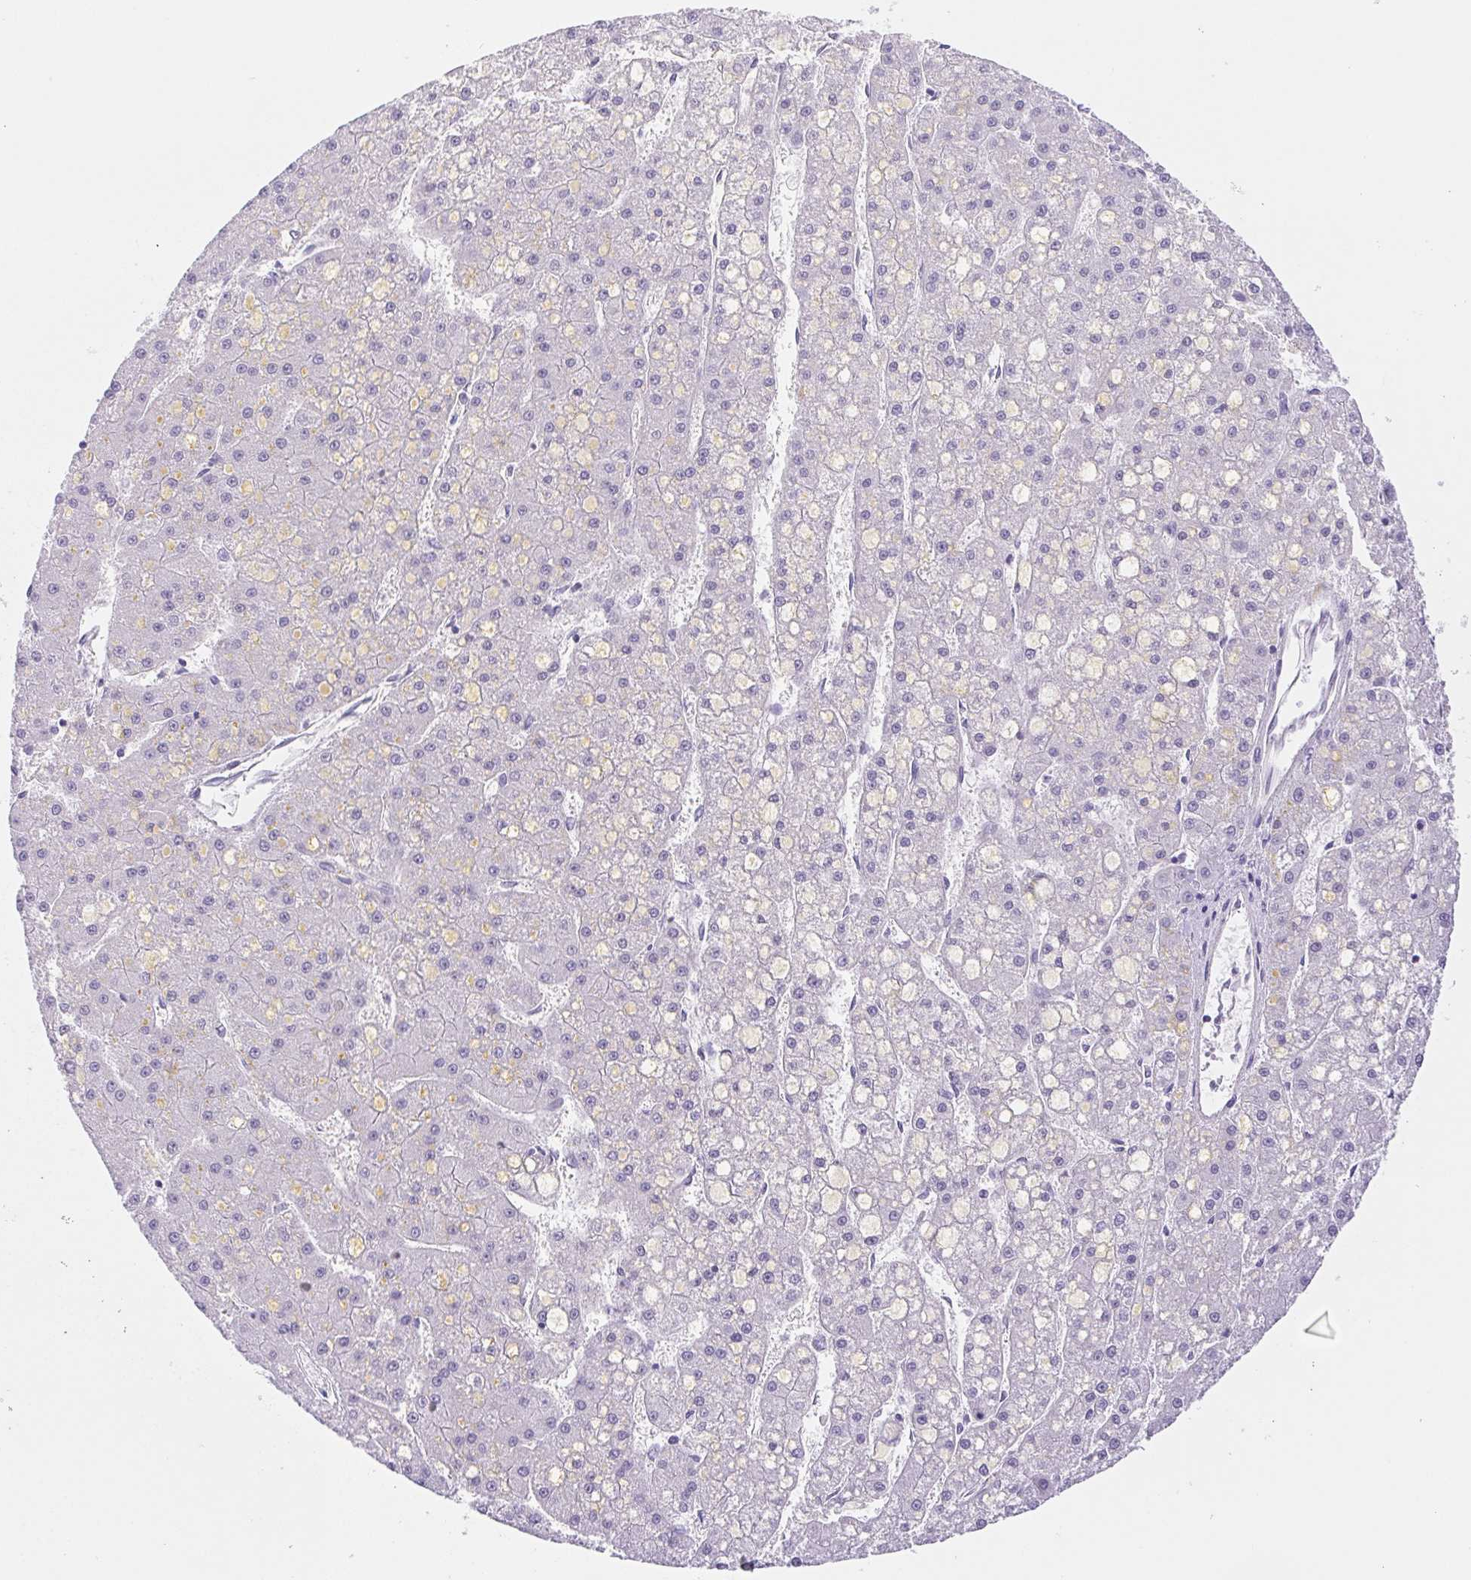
{"staining": {"intensity": "negative", "quantity": "none", "location": "none"}, "tissue": "liver cancer", "cell_type": "Tumor cells", "image_type": "cancer", "snomed": [{"axis": "morphology", "description": "Carcinoma, Hepatocellular, NOS"}, {"axis": "topography", "description": "Liver"}], "caption": "IHC image of neoplastic tissue: human liver cancer (hepatocellular carcinoma) stained with DAB displays no significant protein expression in tumor cells.", "gene": "PNLIP", "patient": {"sex": "male", "age": 67}}